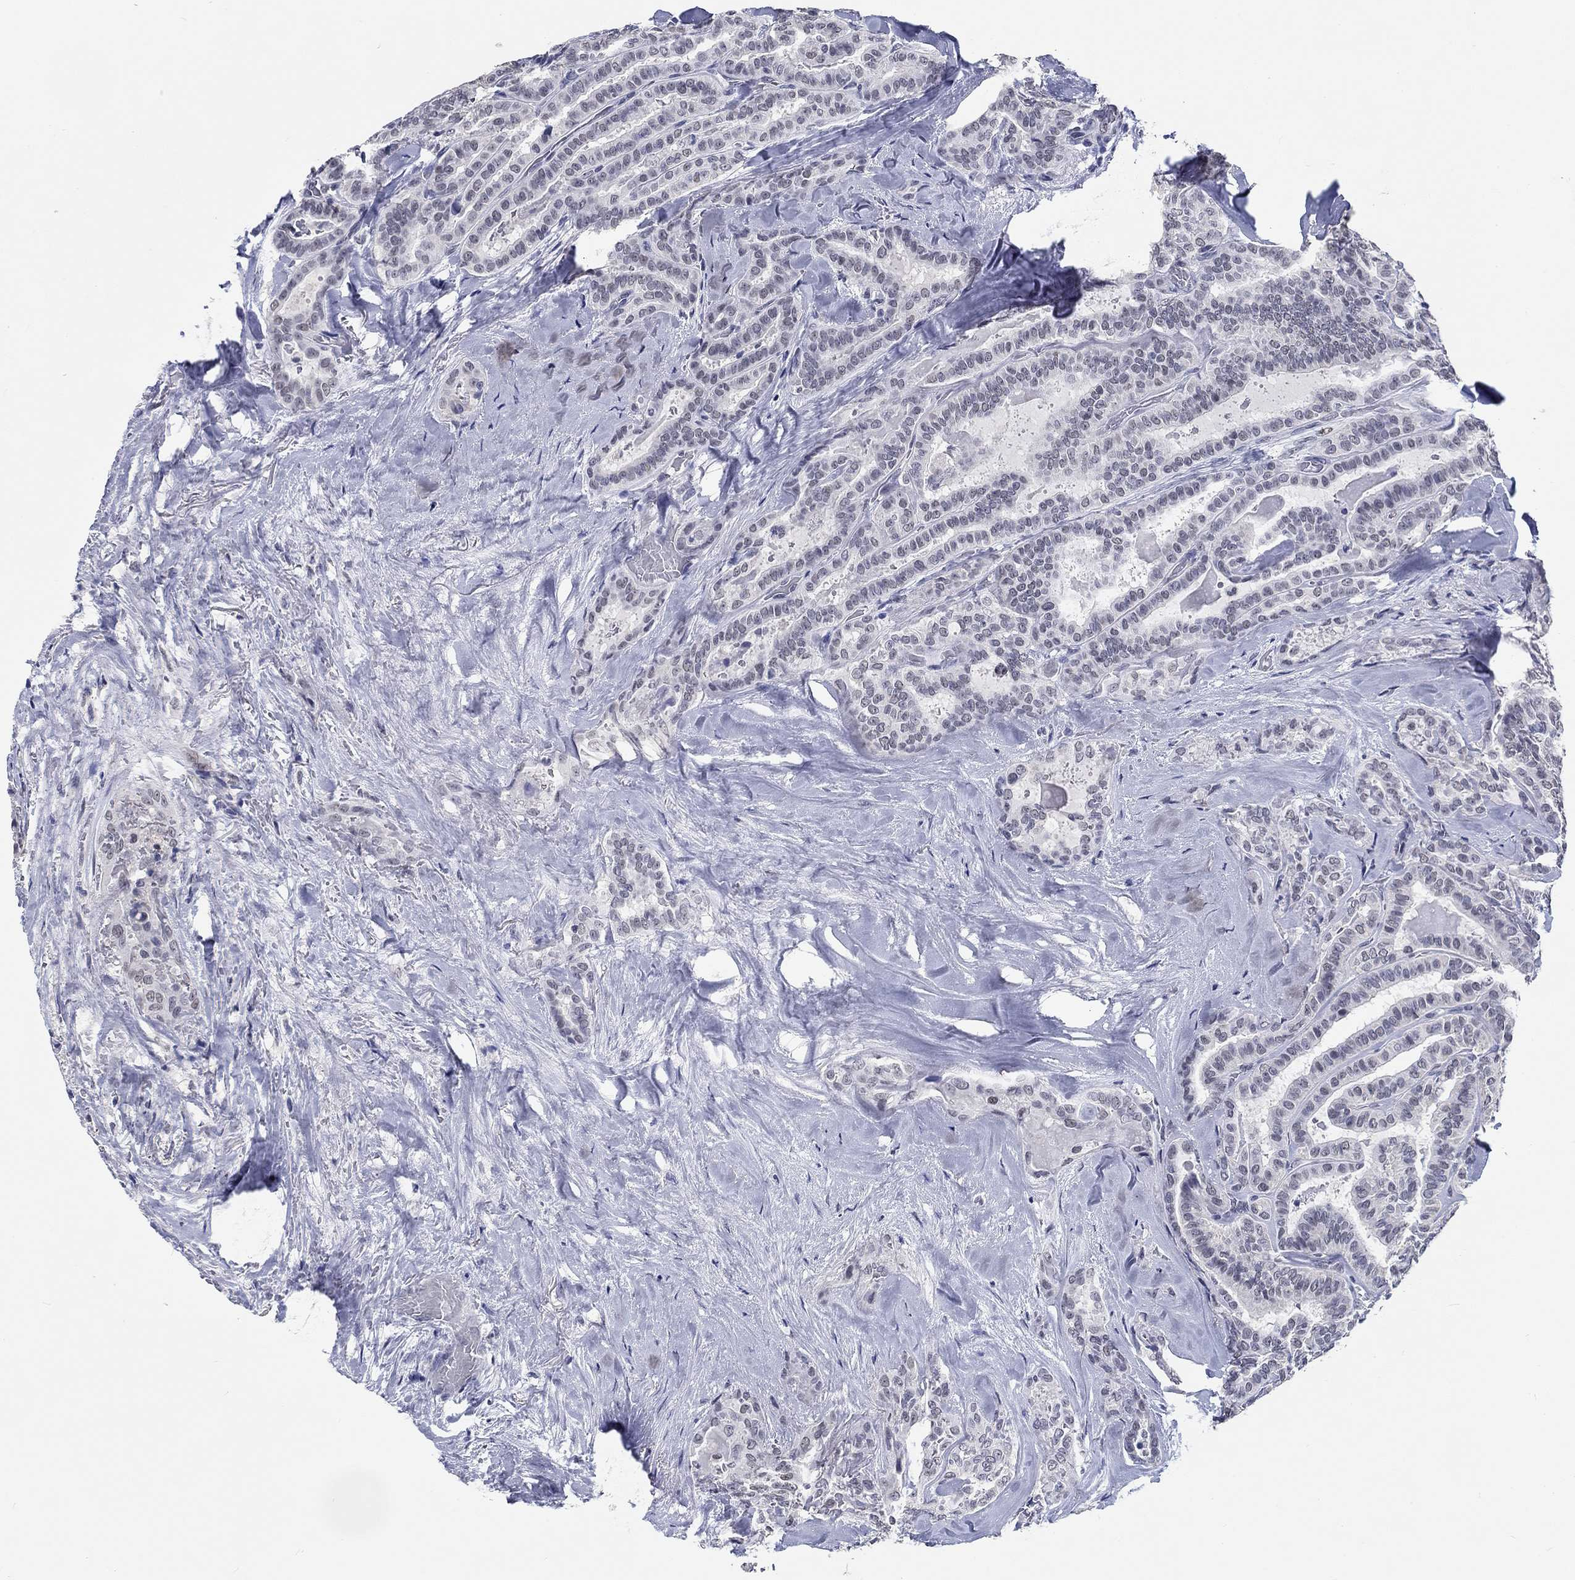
{"staining": {"intensity": "negative", "quantity": "none", "location": "none"}, "tissue": "thyroid cancer", "cell_type": "Tumor cells", "image_type": "cancer", "snomed": [{"axis": "morphology", "description": "Papillary adenocarcinoma, NOS"}, {"axis": "topography", "description": "Thyroid gland"}], "caption": "A high-resolution micrograph shows immunohistochemistry staining of thyroid cancer (papillary adenocarcinoma), which shows no significant positivity in tumor cells.", "gene": "GRIN1", "patient": {"sex": "female", "age": 39}}